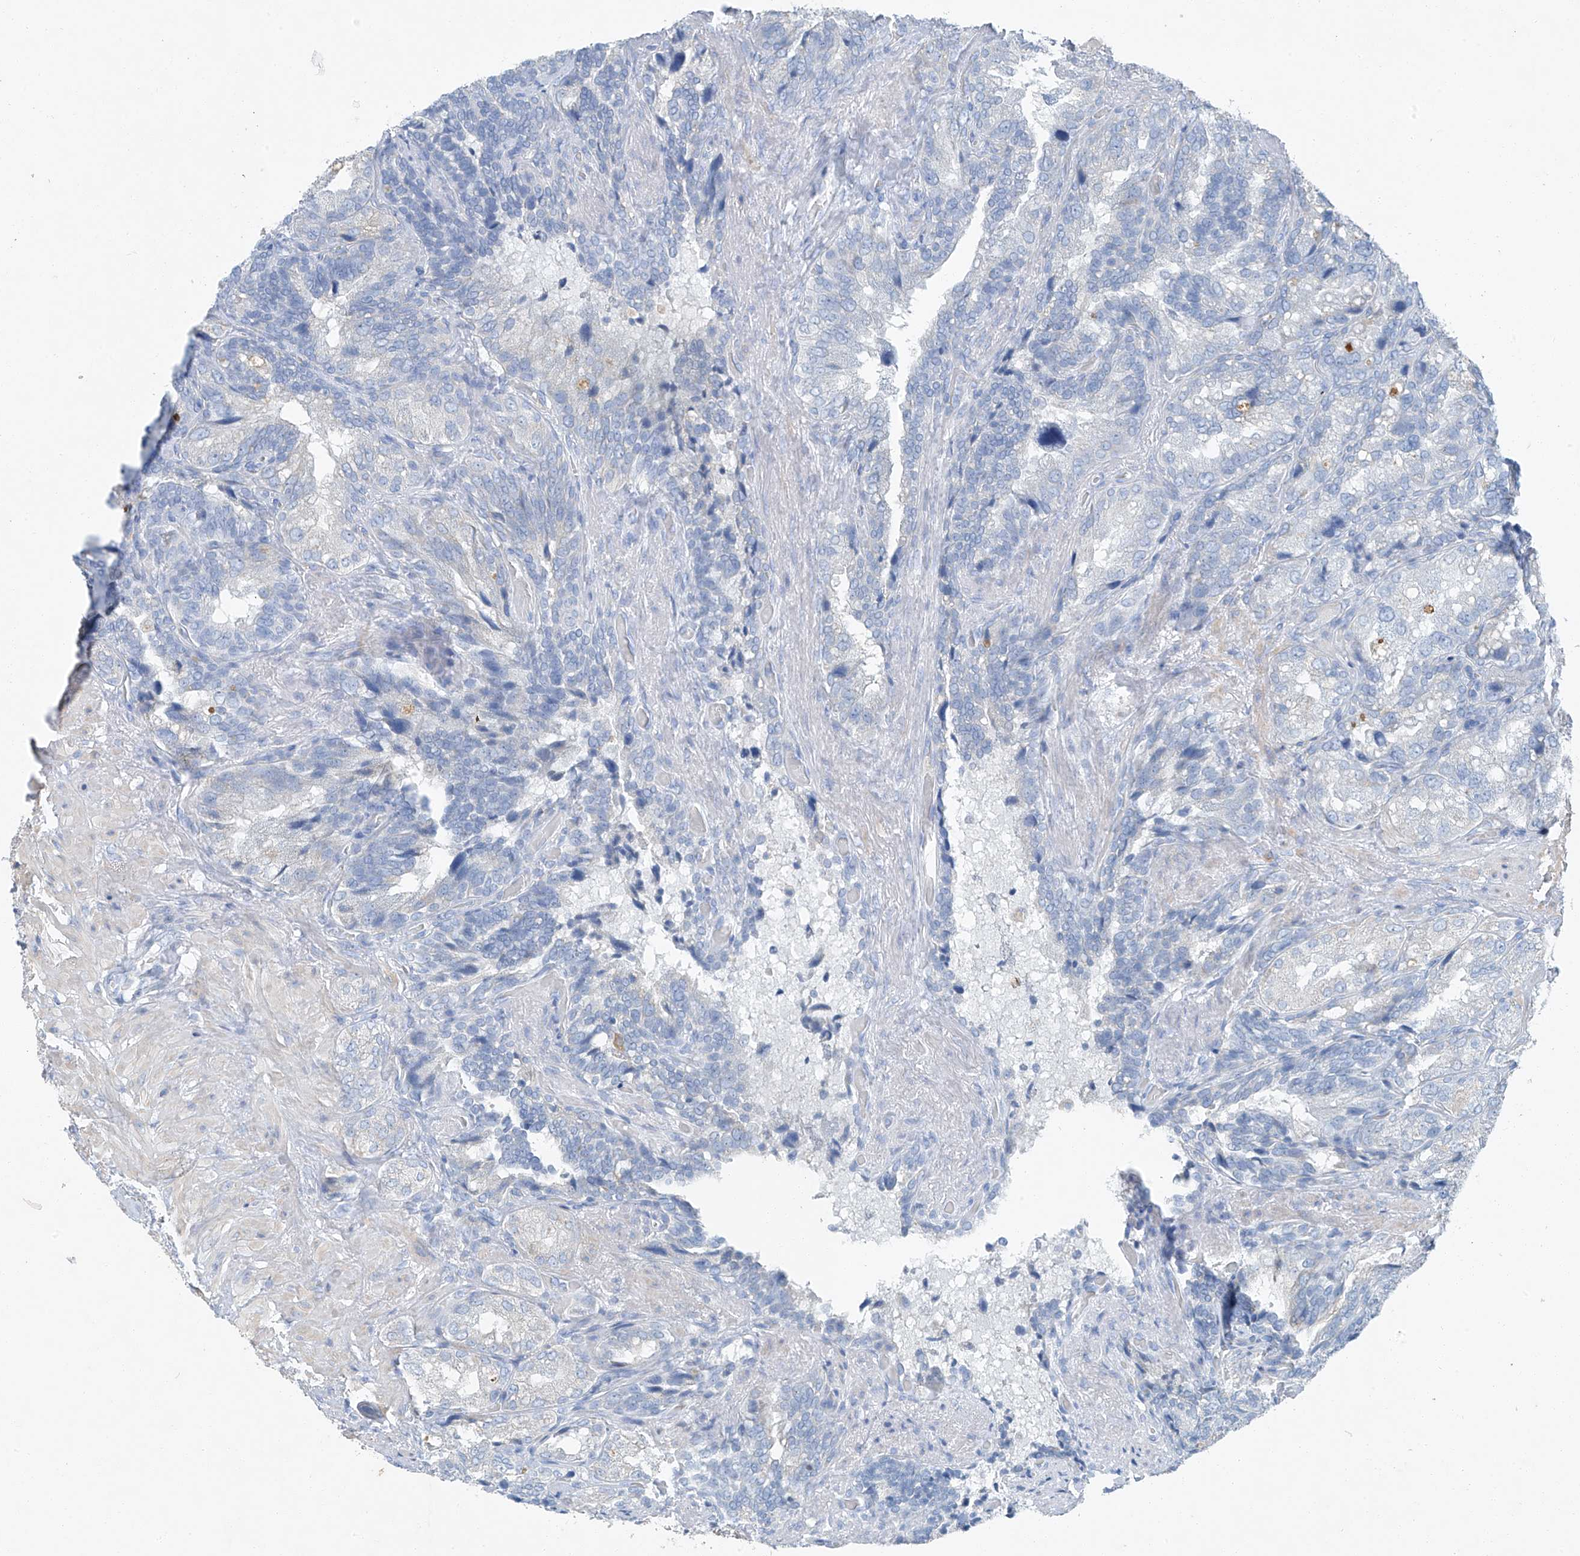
{"staining": {"intensity": "negative", "quantity": "none", "location": "none"}, "tissue": "seminal vesicle", "cell_type": "Glandular cells", "image_type": "normal", "snomed": [{"axis": "morphology", "description": "Normal tissue, NOS"}, {"axis": "topography", "description": "Seminal veicle"}, {"axis": "topography", "description": "Peripheral nerve tissue"}], "caption": "Glandular cells show no significant expression in unremarkable seminal vesicle. Brightfield microscopy of IHC stained with DAB (brown) and hematoxylin (blue), captured at high magnification.", "gene": "C1orf87", "patient": {"sex": "male", "age": 63}}